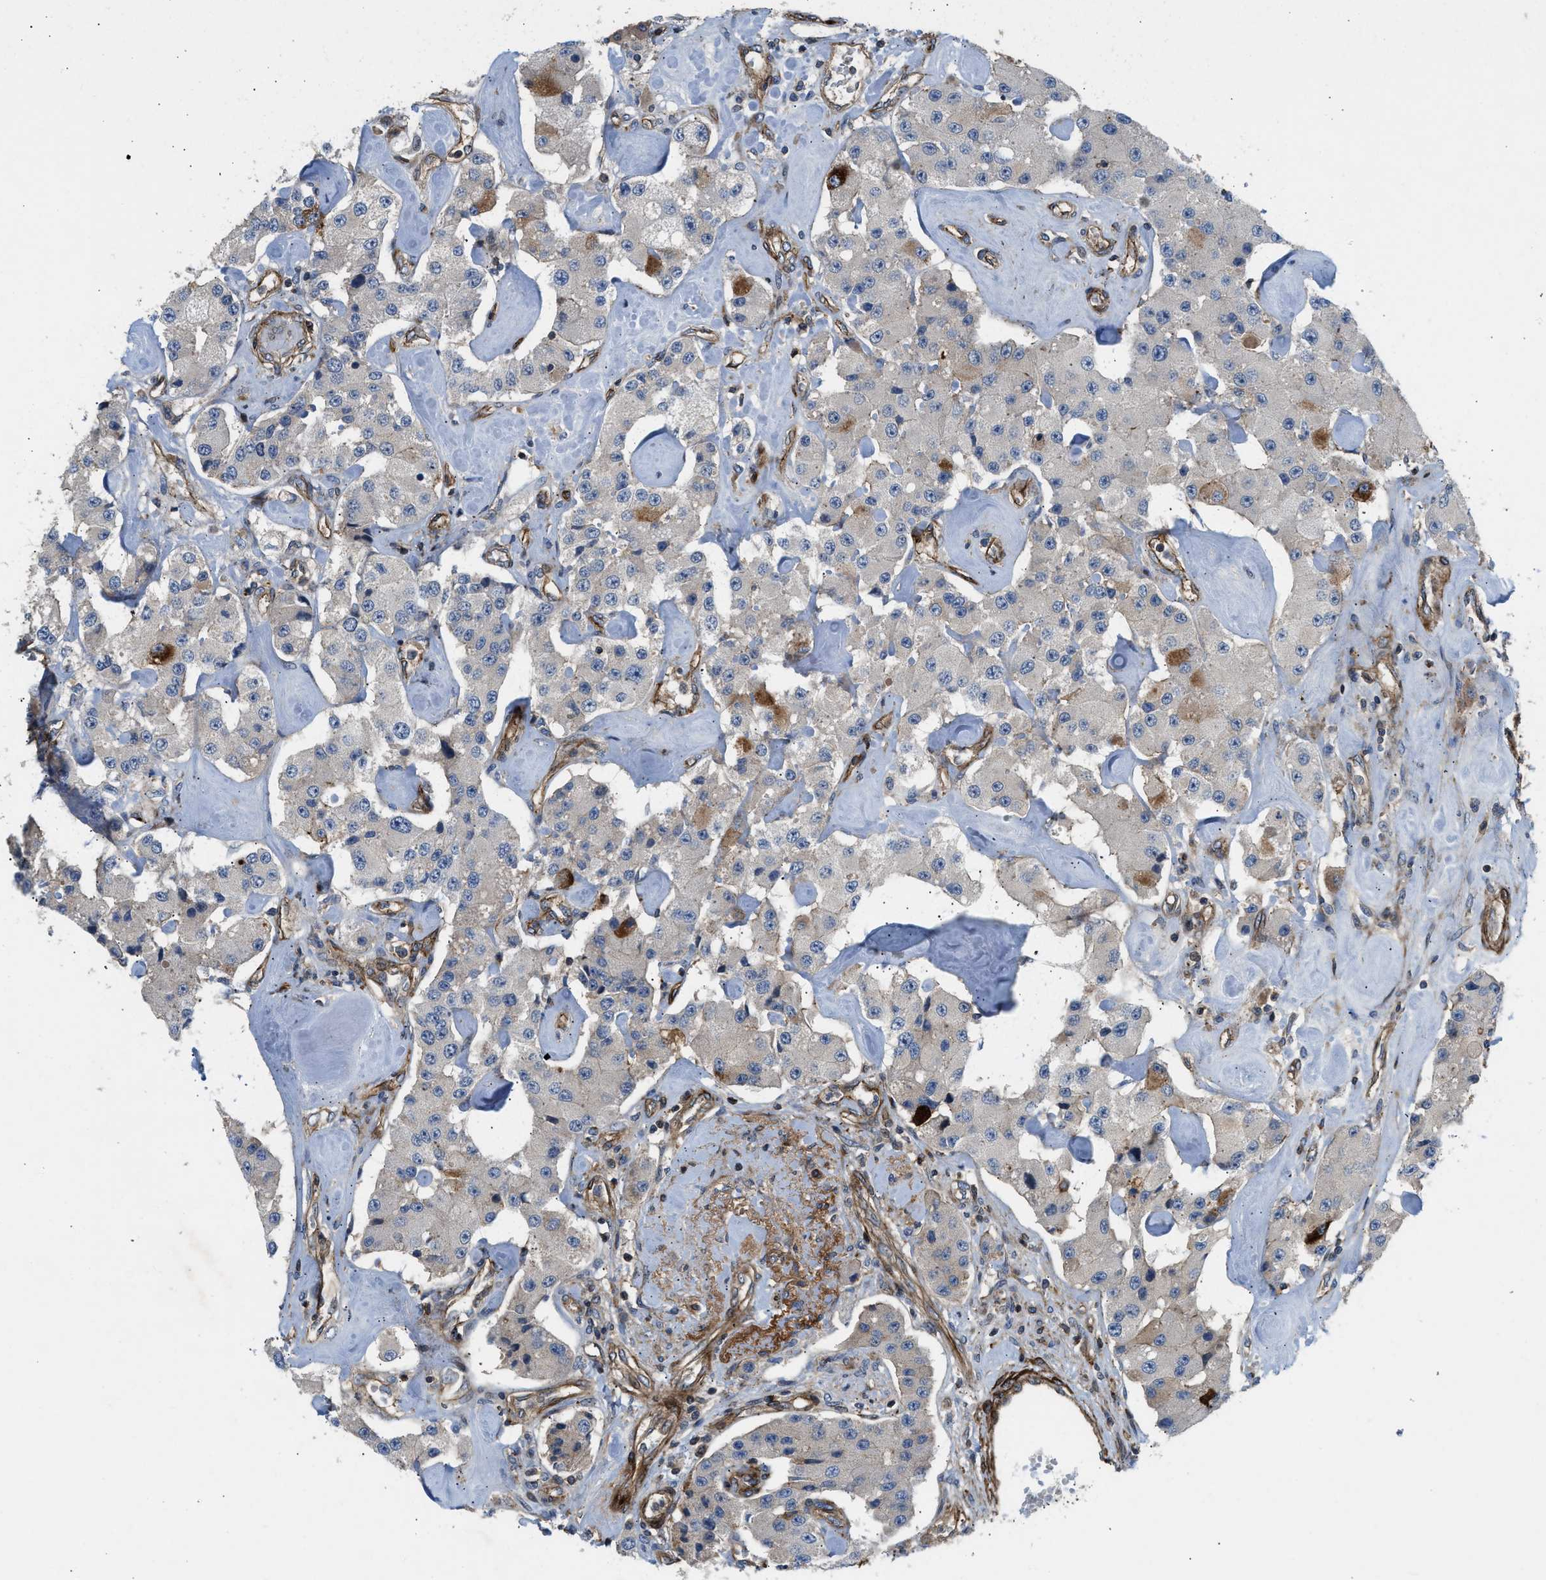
{"staining": {"intensity": "moderate", "quantity": "<25%", "location": "cytoplasmic/membranous"}, "tissue": "carcinoid", "cell_type": "Tumor cells", "image_type": "cancer", "snomed": [{"axis": "morphology", "description": "Carcinoid, malignant, NOS"}, {"axis": "topography", "description": "Pancreas"}], "caption": "DAB immunohistochemical staining of carcinoid reveals moderate cytoplasmic/membranous protein positivity in approximately <25% of tumor cells. Using DAB (3,3'-diaminobenzidine) (brown) and hematoxylin (blue) stains, captured at high magnification using brightfield microscopy.", "gene": "NYNRIN", "patient": {"sex": "male", "age": 41}}